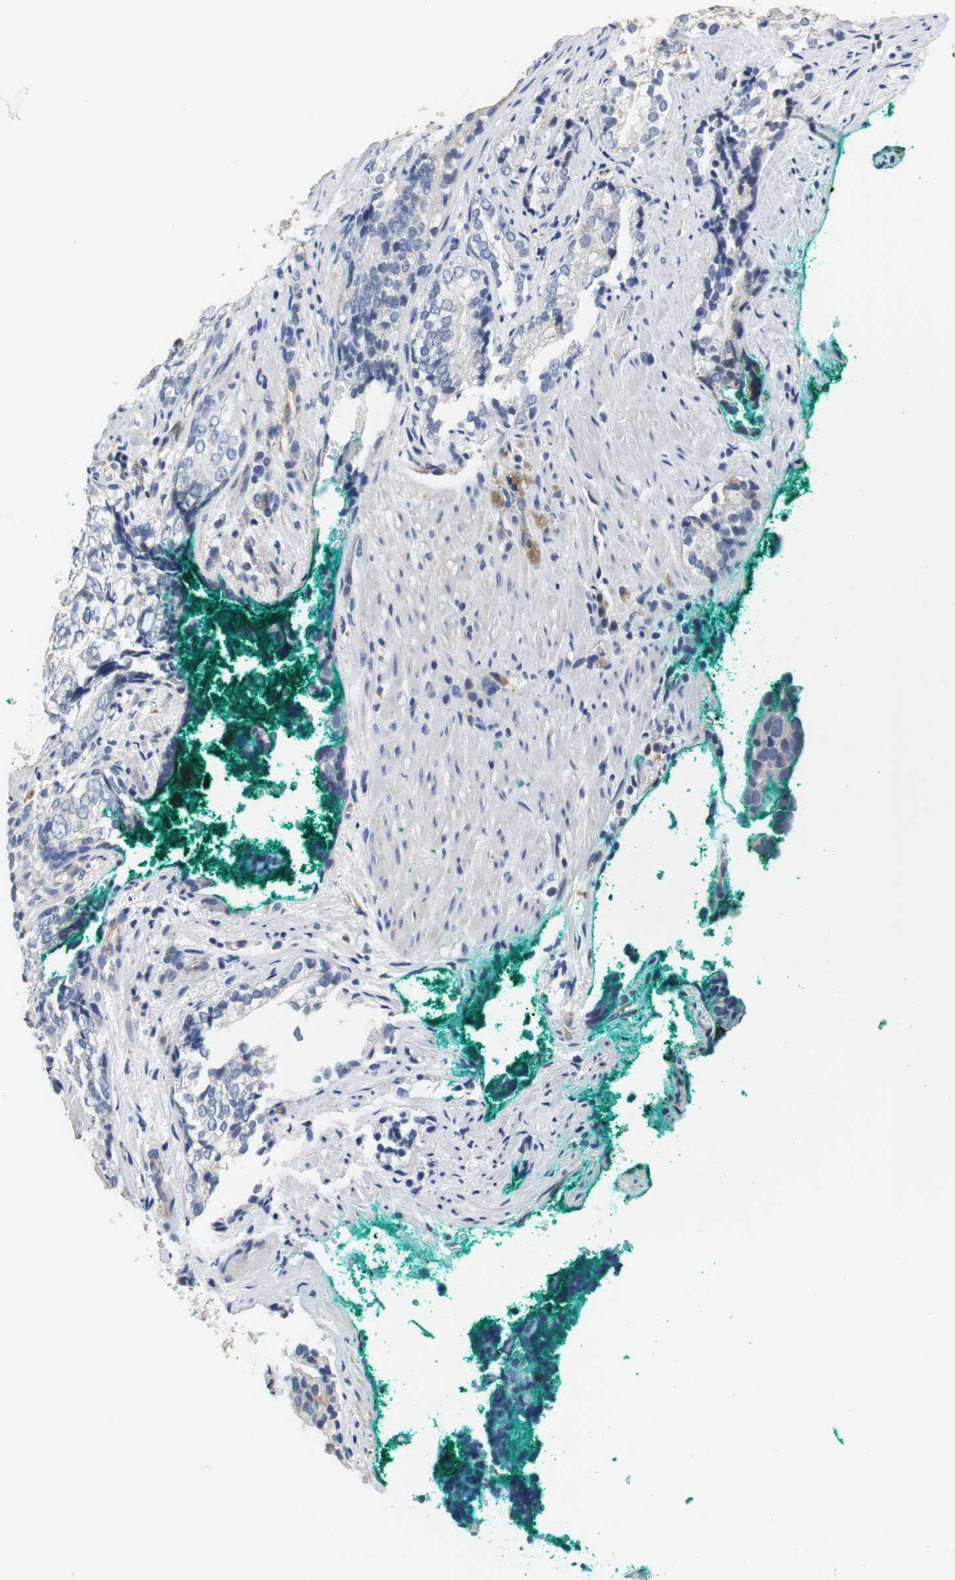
{"staining": {"intensity": "negative", "quantity": "none", "location": "none"}, "tissue": "prostate cancer", "cell_type": "Tumor cells", "image_type": "cancer", "snomed": [{"axis": "morphology", "description": "Adenocarcinoma, High grade"}, {"axis": "topography", "description": "Prostate"}], "caption": "This is an immunohistochemistry (IHC) micrograph of prostate adenocarcinoma (high-grade). There is no expression in tumor cells.", "gene": "PCK1", "patient": {"sex": "male", "age": 66}}